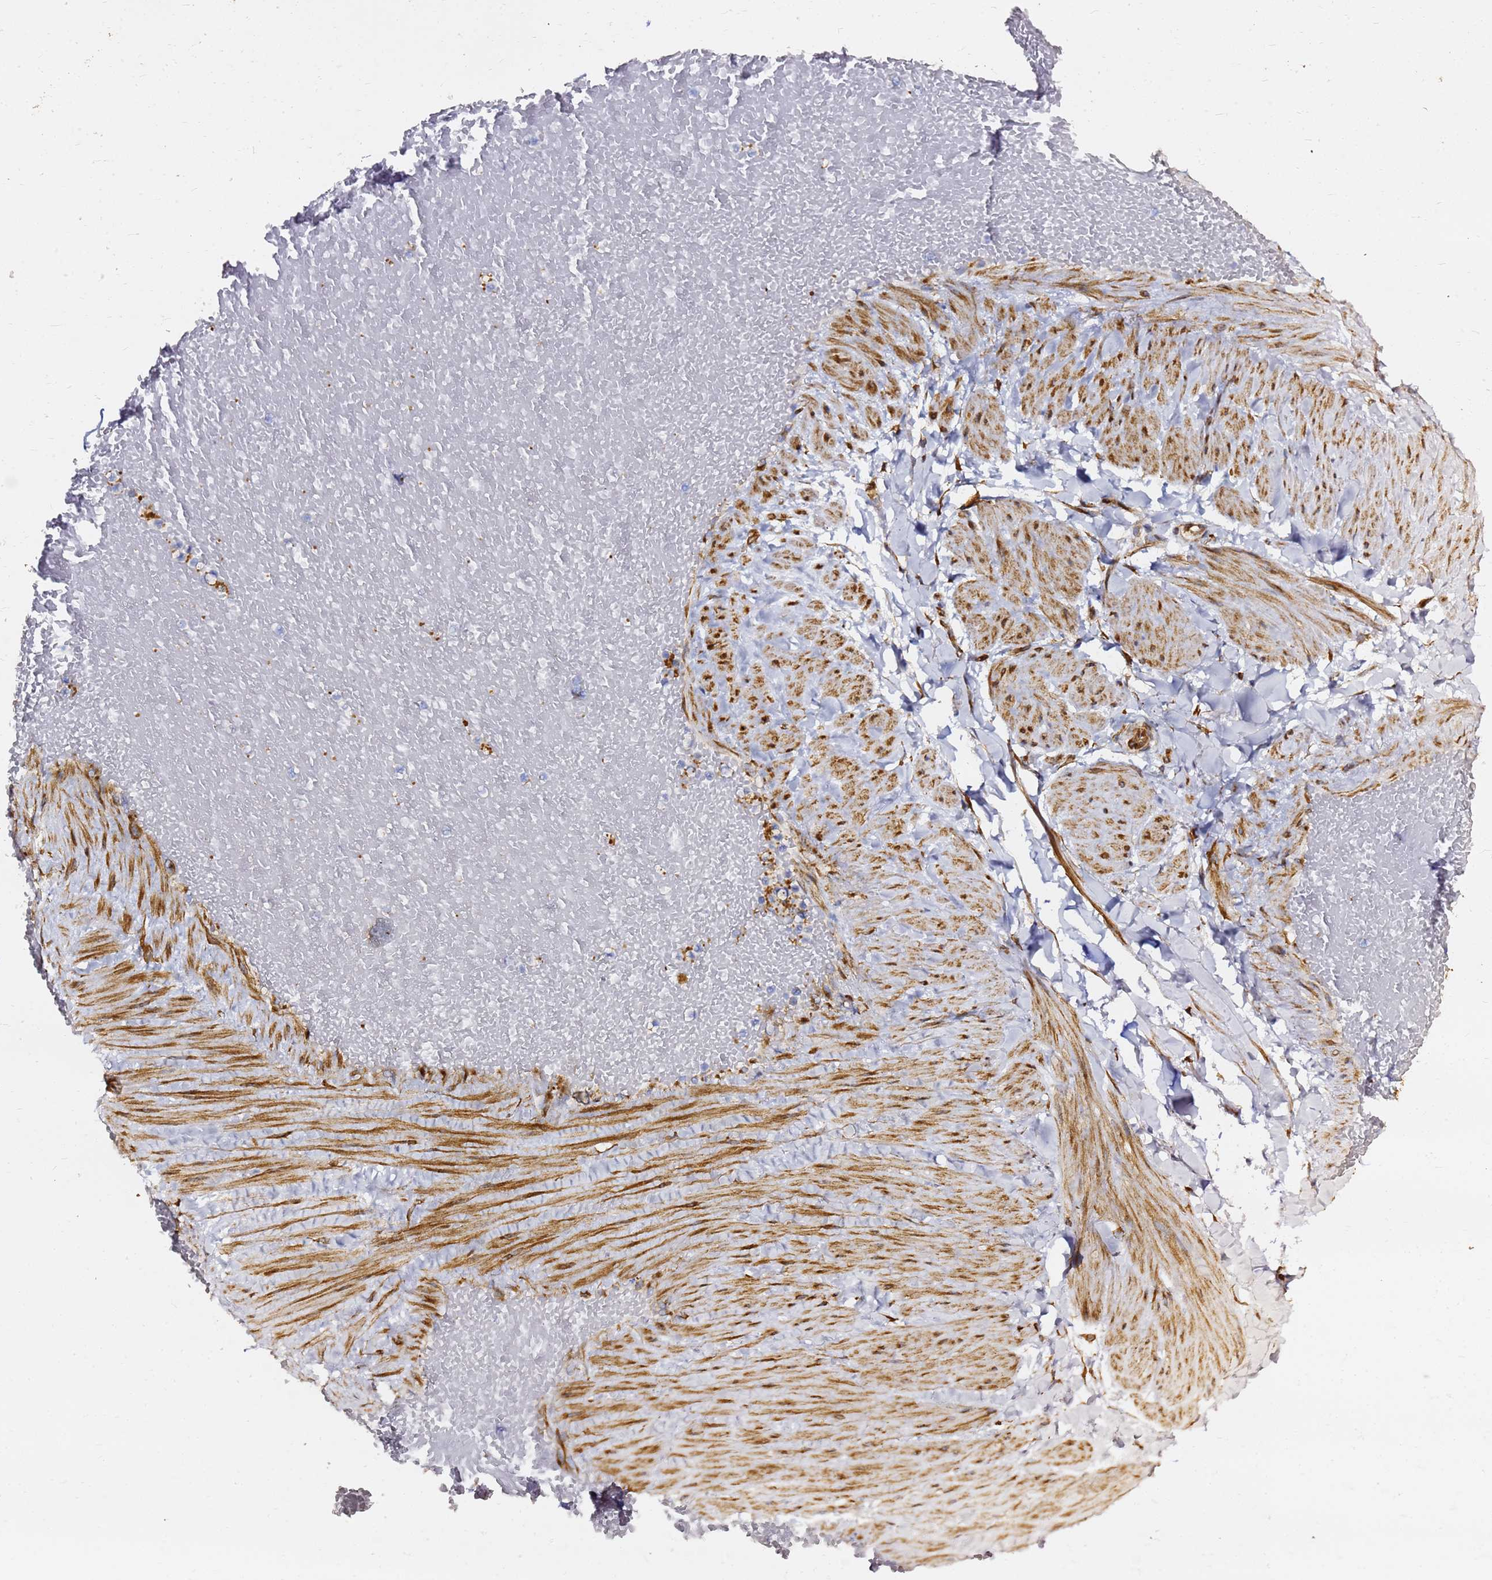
{"staining": {"intensity": "strong", "quantity": ">75%", "location": "cytoplasmic/membranous,nuclear"}, "tissue": "adipose tissue", "cell_type": "Adipocytes", "image_type": "normal", "snomed": [{"axis": "morphology", "description": "Normal tissue, NOS"}, {"axis": "topography", "description": "Soft tissue"}, {"axis": "topography", "description": "Vascular tissue"}], "caption": "A high-resolution micrograph shows IHC staining of normal adipose tissue, which displays strong cytoplasmic/membranous,nuclear staining in about >75% of adipocytes. (Brightfield microscopy of DAB IHC at high magnification).", "gene": "TUBA8", "patient": {"sex": "male", "age": 54}}